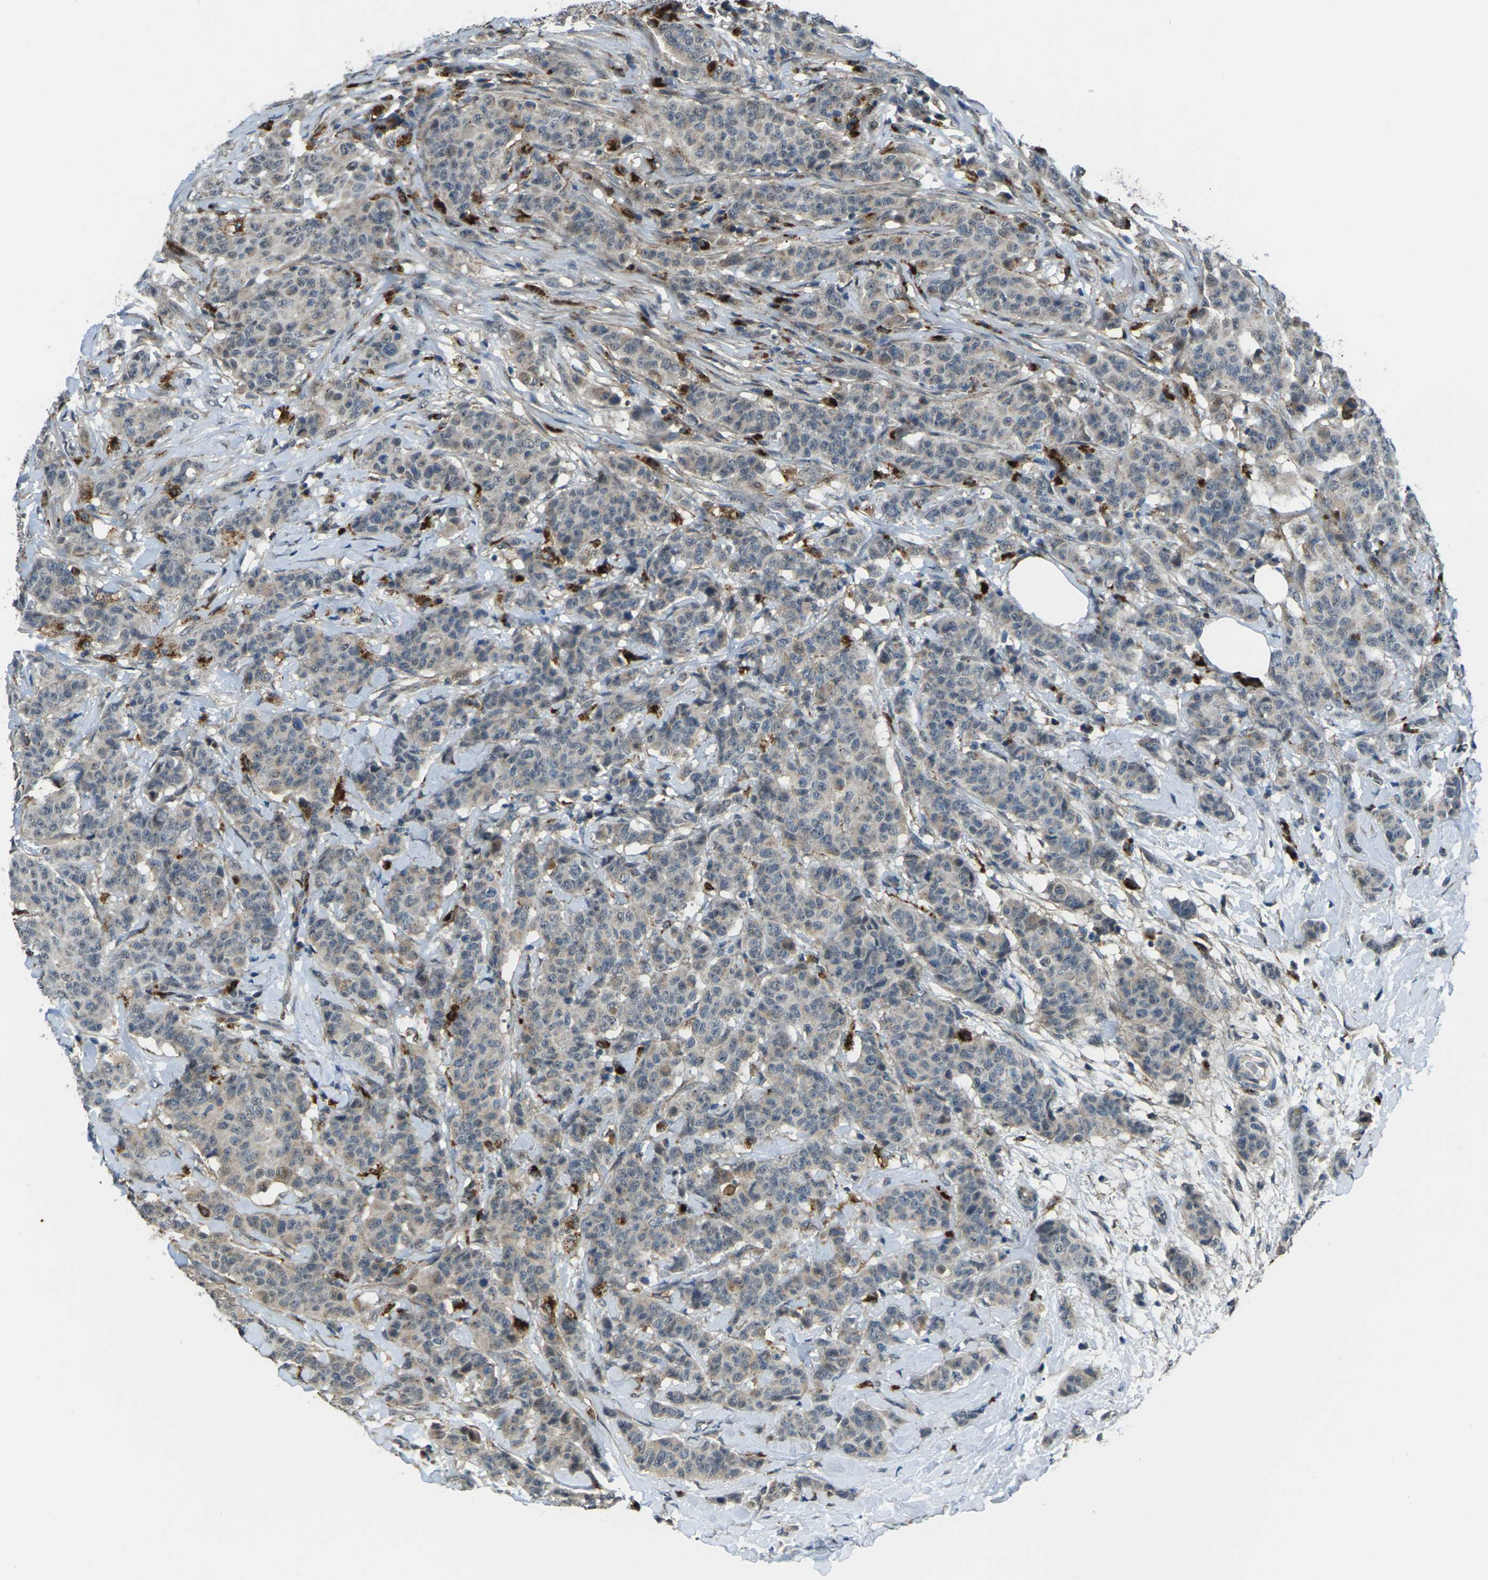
{"staining": {"intensity": "weak", "quantity": "<25%", "location": "cytoplasmic/membranous"}, "tissue": "breast cancer", "cell_type": "Tumor cells", "image_type": "cancer", "snomed": [{"axis": "morphology", "description": "Normal tissue, NOS"}, {"axis": "morphology", "description": "Duct carcinoma"}, {"axis": "topography", "description": "Breast"}], "caption": "High power microscopy image of an immunohistochemistry image of infiltrating ductal carcinoma (breast), revealing no significant staining in tumor cells.", "gene": "SLC31A2", "patient": {"sex": "female", "age": 40}}